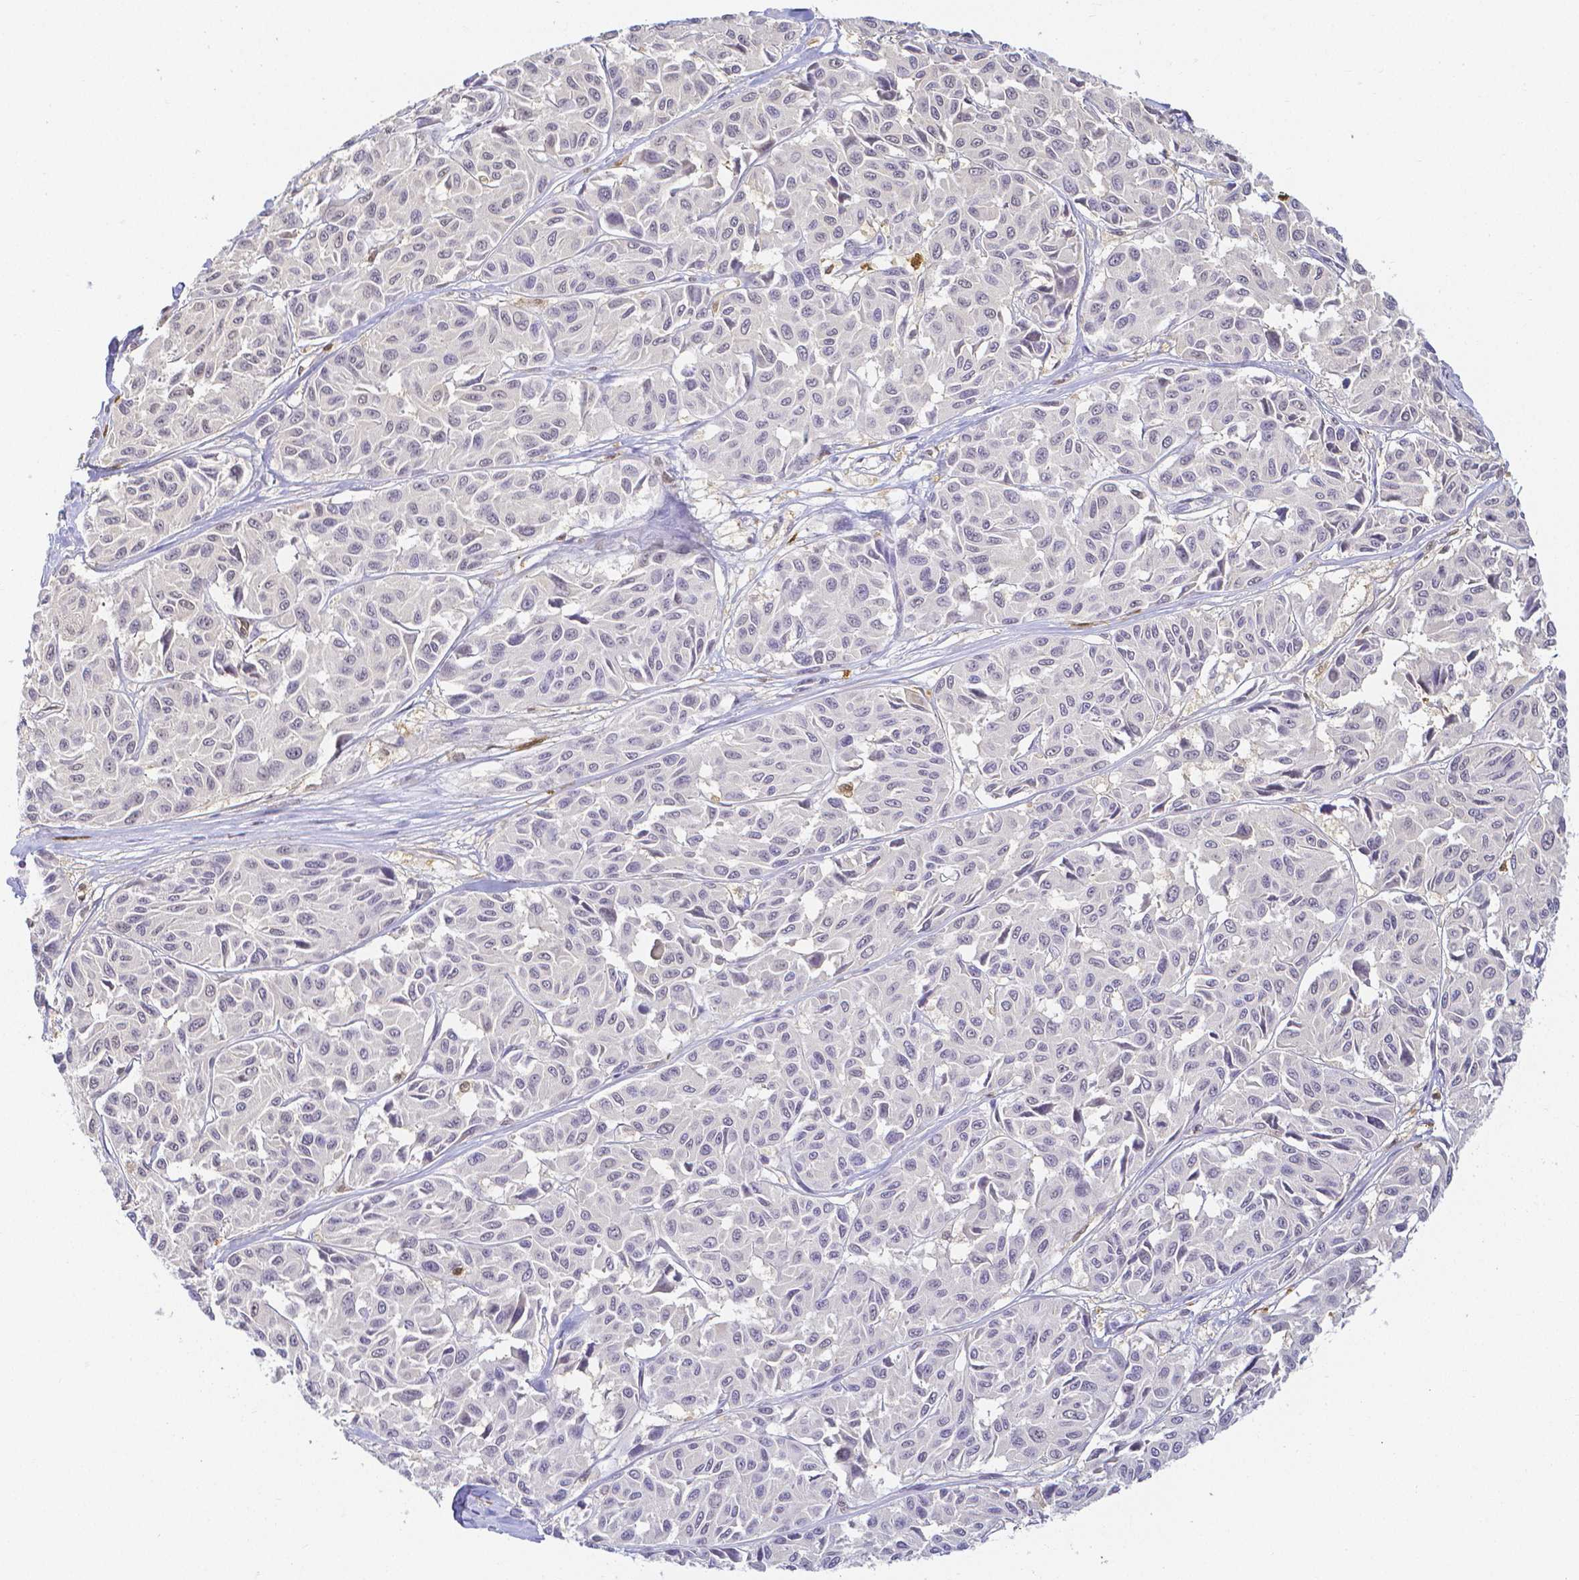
{"staining": {"intensity": "negative", "quantity": "none", "location": "none"}, "tissue": "melanoma", "cell_type": "Tumor cells", "image_type": "cancer", "snomed": [{"axis": "morphology", "description": "Malignant melanoma, NOS"}, {"axis": "topography", "description": "Skin"}], "caption": "Photomicrograph shows no protein positivity in tumor cells of malignant melanoma tissue. (DAB (3,3'-diaminobenzidine) IHC visualized using brightfield microscopy, high magnification).", "gene": "COTL1", "patient": {"sex": "female", "age": 66}}